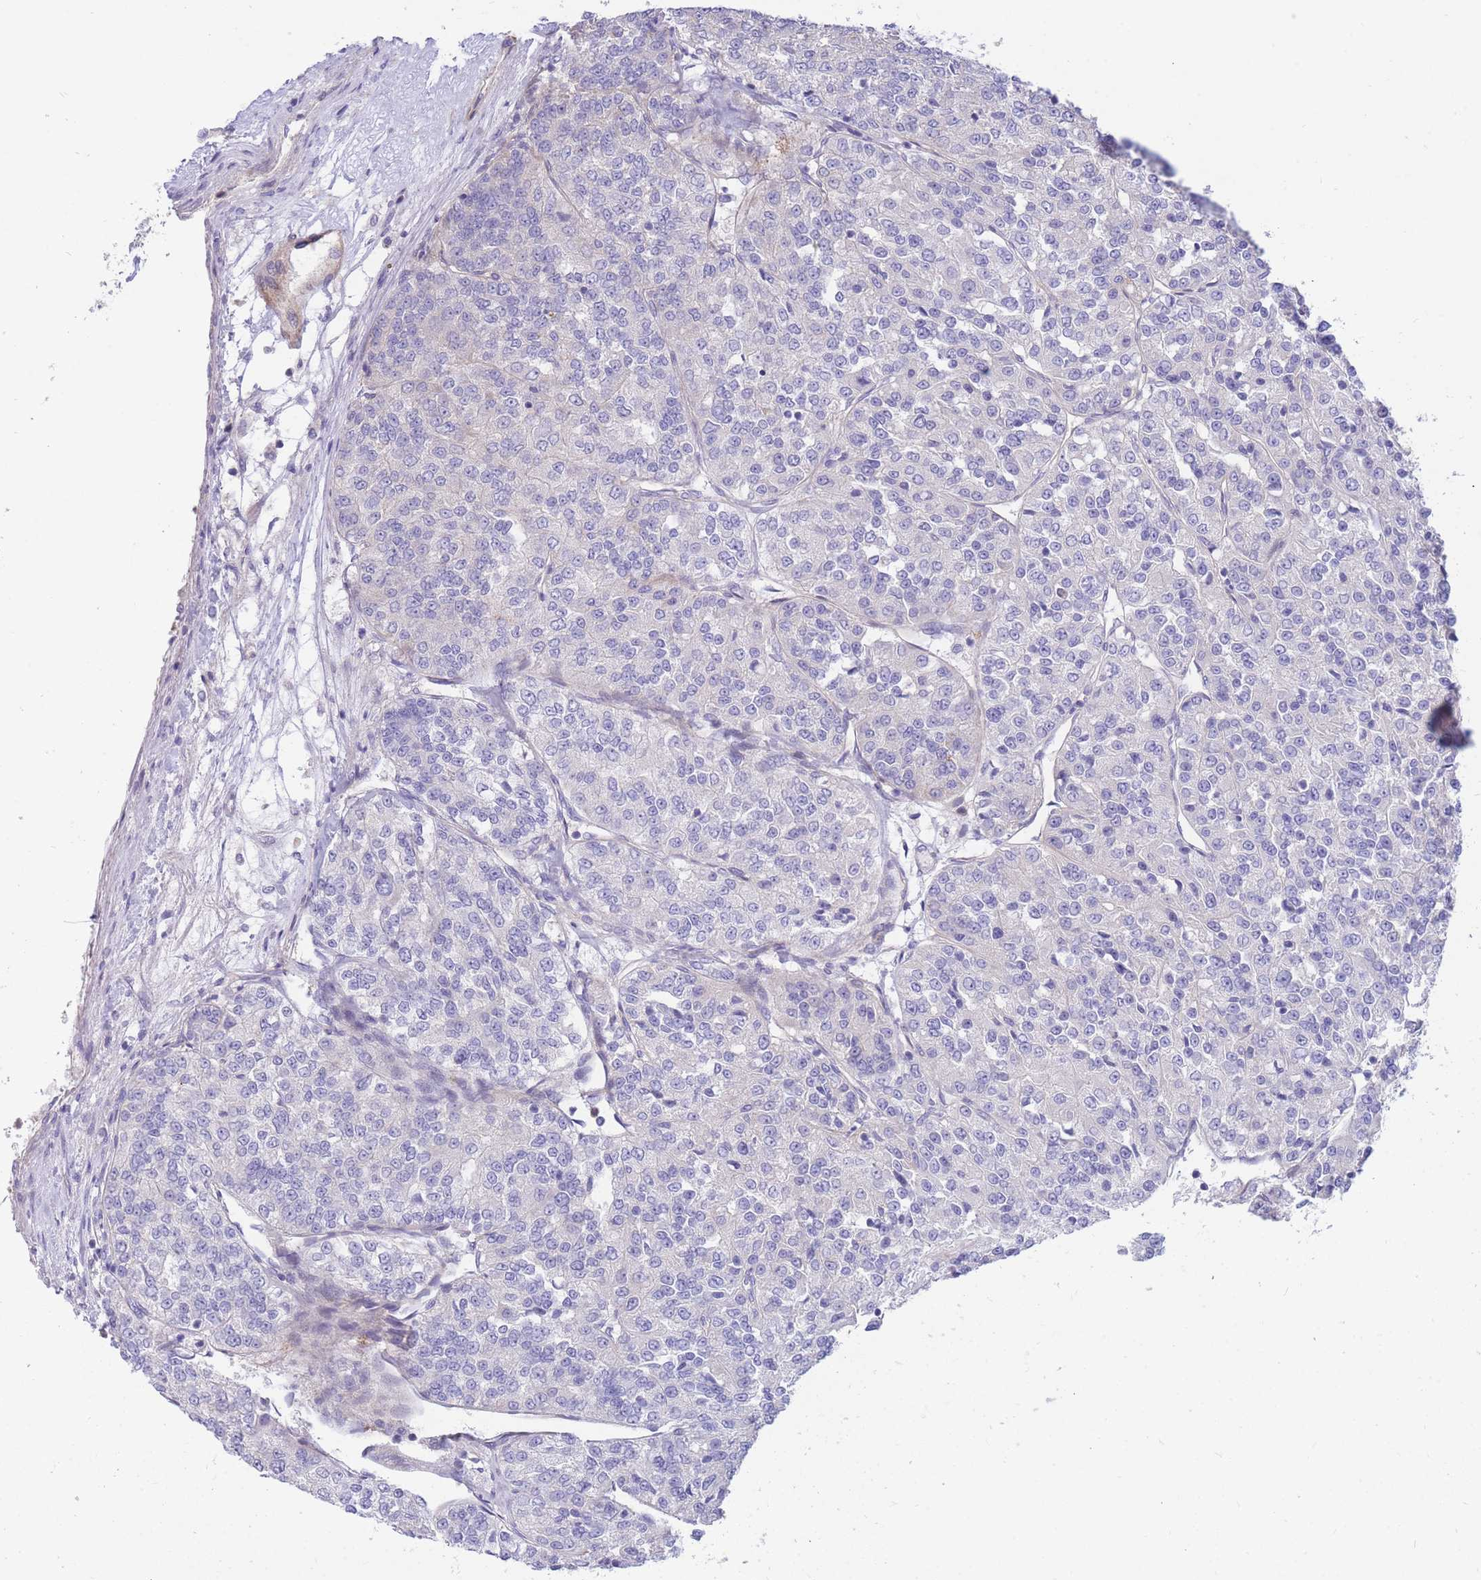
{"staining": {"intensity": "negative", "quantity": "none", "location": "none"}, "tissue": "renal cancer", "cell_type": "Tumor cells", "image_type": "cancer", "snomed": [{"axis": "morphology", "description": "Adenocarcinoma, NOS"}, {"axis": "topography", "description": "Kidney"}], "caption": "Immunohistochemistry (IHC) image of neoplastic tissue: human adenocarcinoma (renal) stained with DAB shows no significant protein positivity in tumor cells.", "gene": "SULT1A1", "patient": {"sex": "female", "age": 63}}